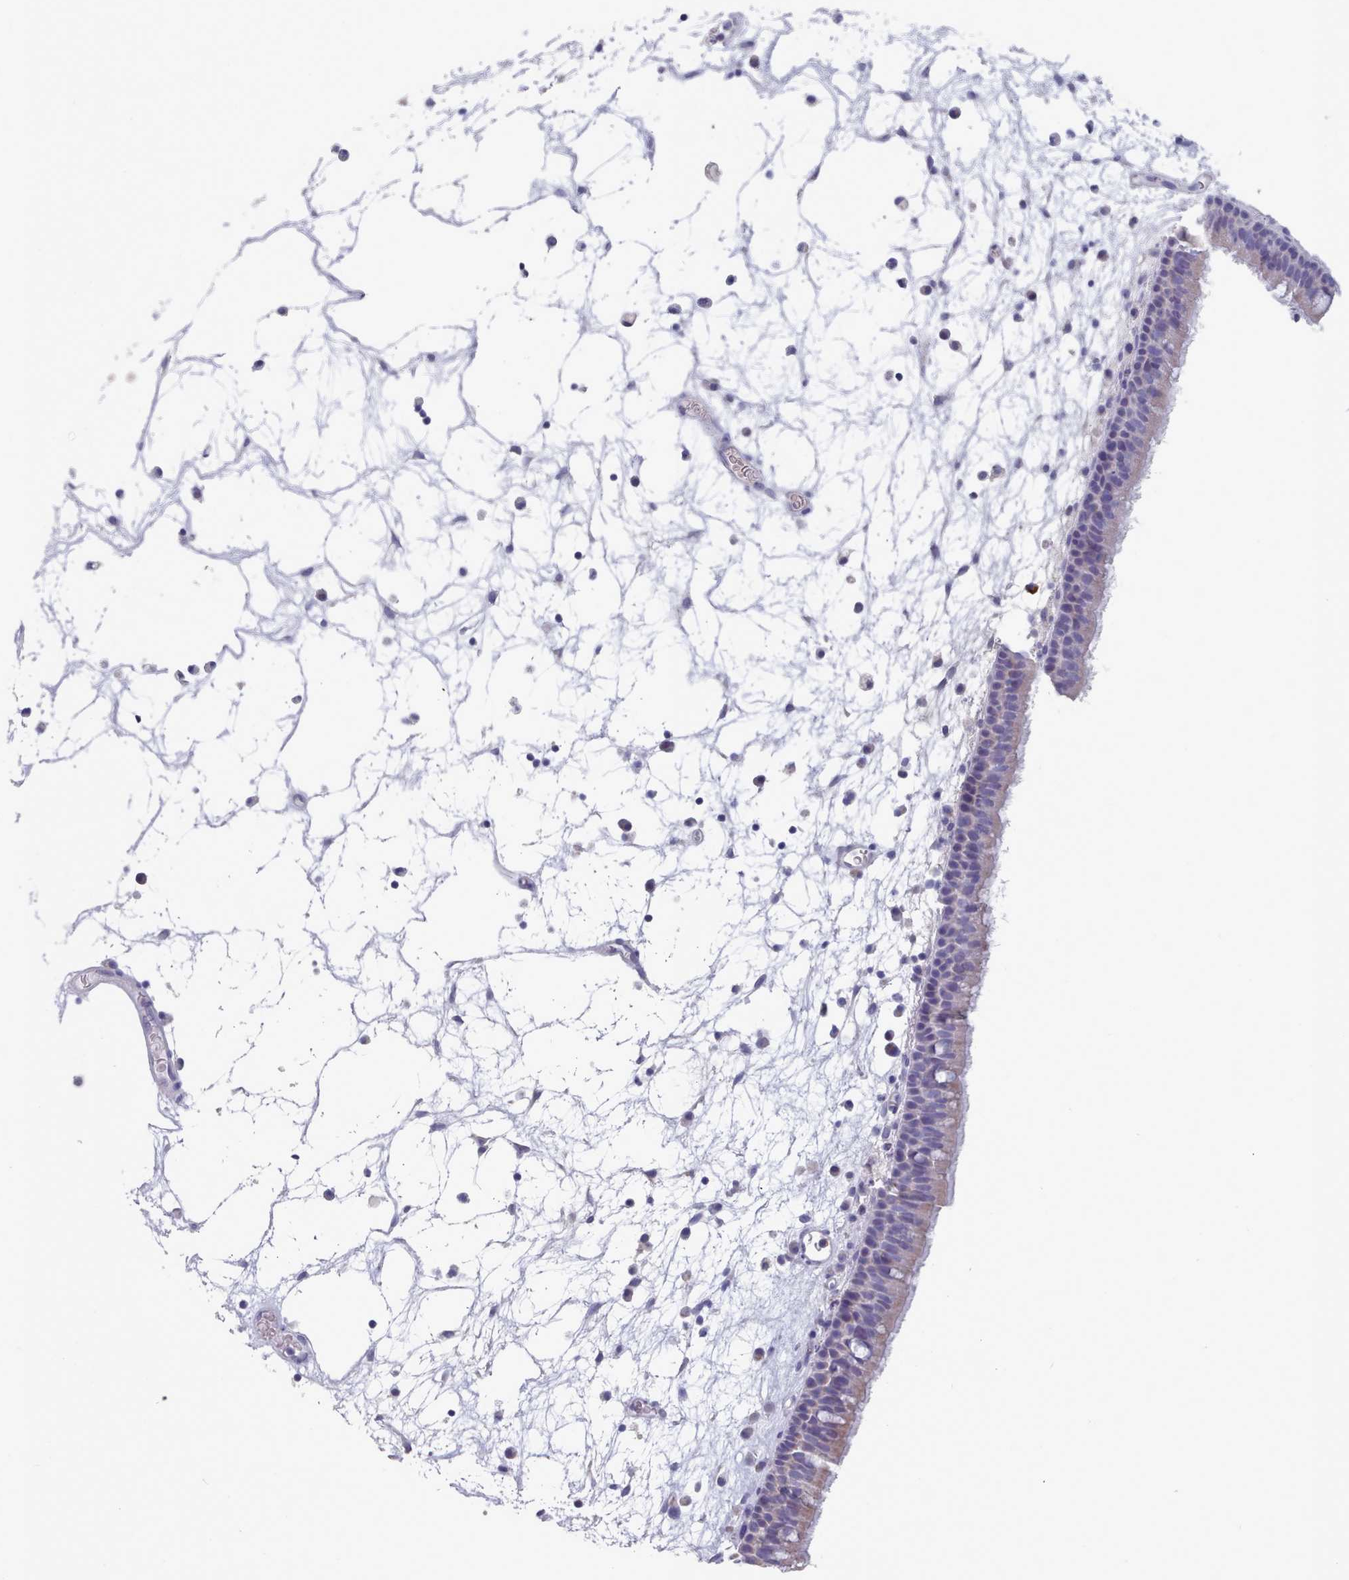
{"staining": {"intensity": "weak", "quantity": "25%-75%", "location": "cytoplasmic/membranous"}, "tissue": "nasopharynx", "cell_type": "Respiratory epithelial cells", "image_type": "normal", "snomed": [{"axis": "morphology", "description": "Normal tissue, NOS"}, {"axis": "morphology", "description": "Inflammation, NOS"}, {"axis": "morphology", "description": "Malignant melanoma, Metastatic site"}, {"axis": "topography", "description": "Nasopharynx"}], "caption": "This image reveals benign nasopharynx stained with immunohistochemistry (IHC) to label a protein in brown. The cytoplasmic/membranous of respiratory epithelial cells show weak positivity for the protein. Nuclei are counter-stained blue.", "gene": "HAO1", "patient": {"sex": "male", "age": 70}}